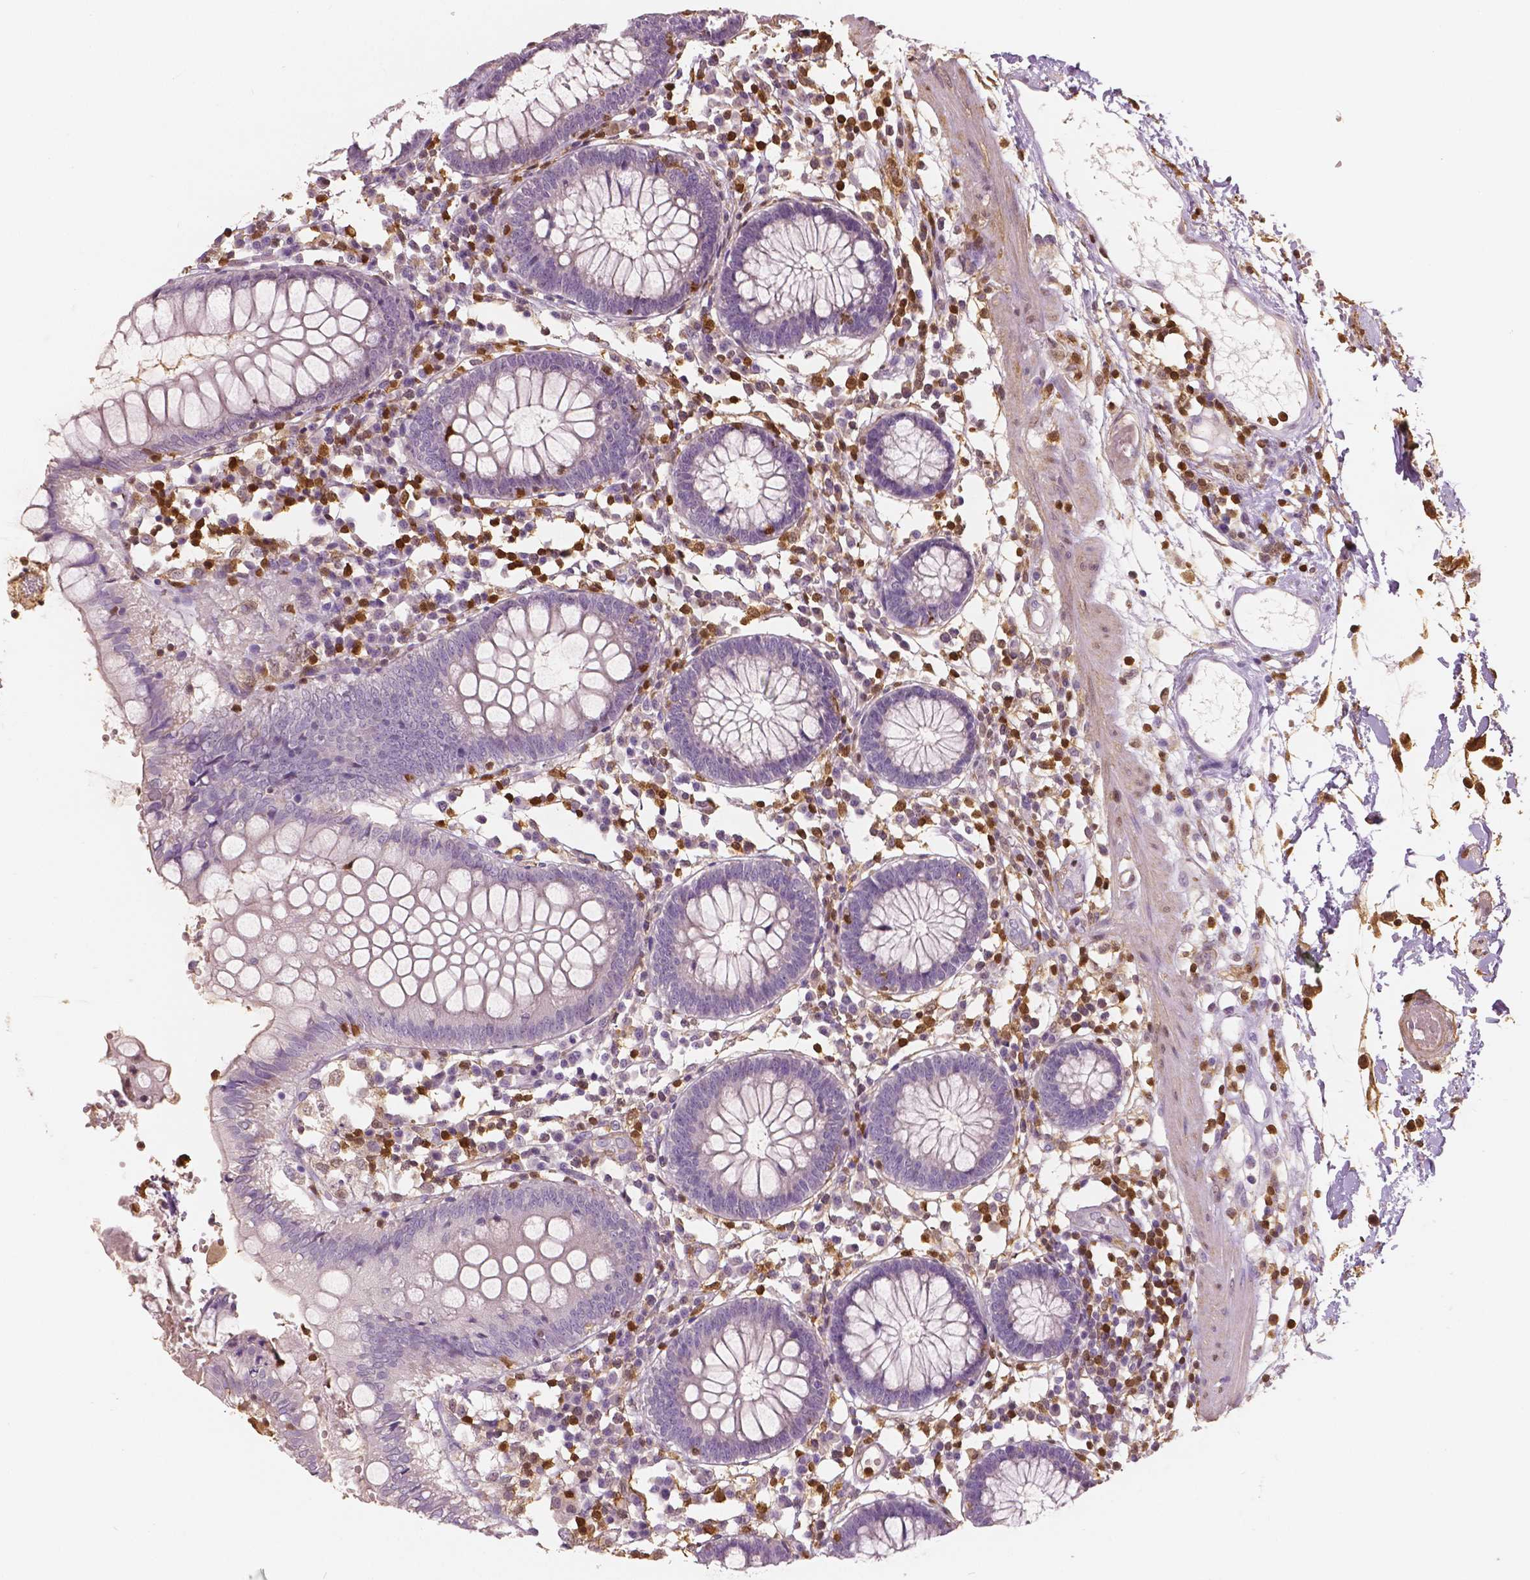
{"staining": {"intensity": "weak", "quantity": "25%-75%", "location": "cytoplasmic/membranous"}, "tissue": "colon", "cell_type": "Endothelial cells", "image_type": "normal", "snomed": [{"axis": "morphology", "description": "Normal tissue, NOS"}, {"axis": "morphology", "description": "Adenocarcinoma, NOS"}, {"axis": "topography", "description": "Colon"}], "caption": "Immunohistochemical staining of unremarkable colon demonstrates low levels of weak cytoplasmic/membranous expression in approximately 25%-75% of endothelial cells. The staining was performed using DAB (3,3'-diaminobenzidine), with brown indicating positive protein expression. Nuclei are stained blue with hematoxylin.", "gene": "S100A4", "patient": {"sex": "male", "age": 83}}